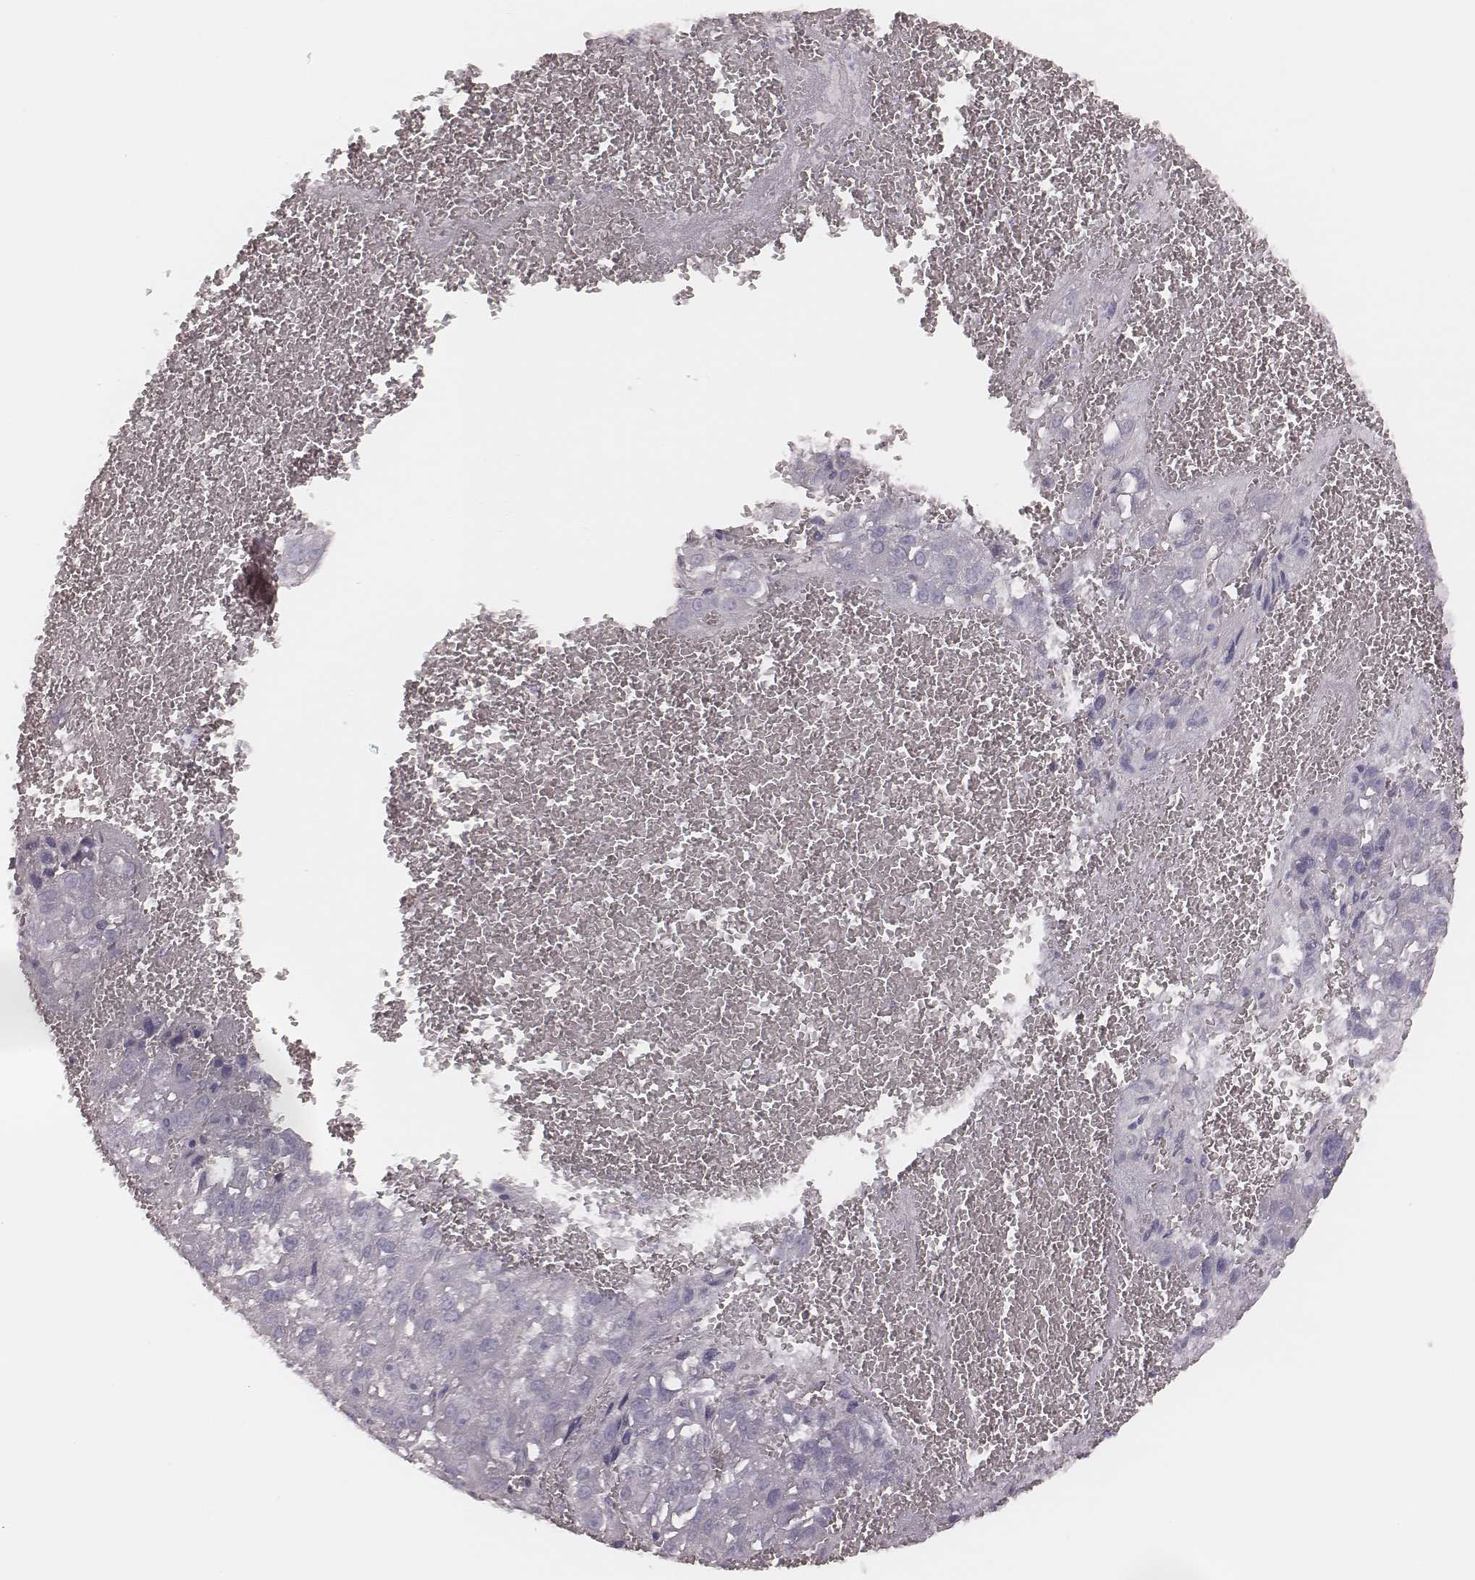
{"staining": {"intensity": "negative", "quantity": "none", "location": "none"}, "tissue": "liver cancer", "cell_type": "Tumor cells", "image_type": "cancer", "snomed": [{"axis": "morphology", "description": "Carcinoma, Hepatocellular, NOS"}, {"axis": "topography", "description": "Liver"}], "caption": "A micrograph of human liver cancer (hepatocellular carcinoma) is negative for staining in tumor cells.", "gene": "MSX1", "patient": {"sex": "female", "age": 70}}